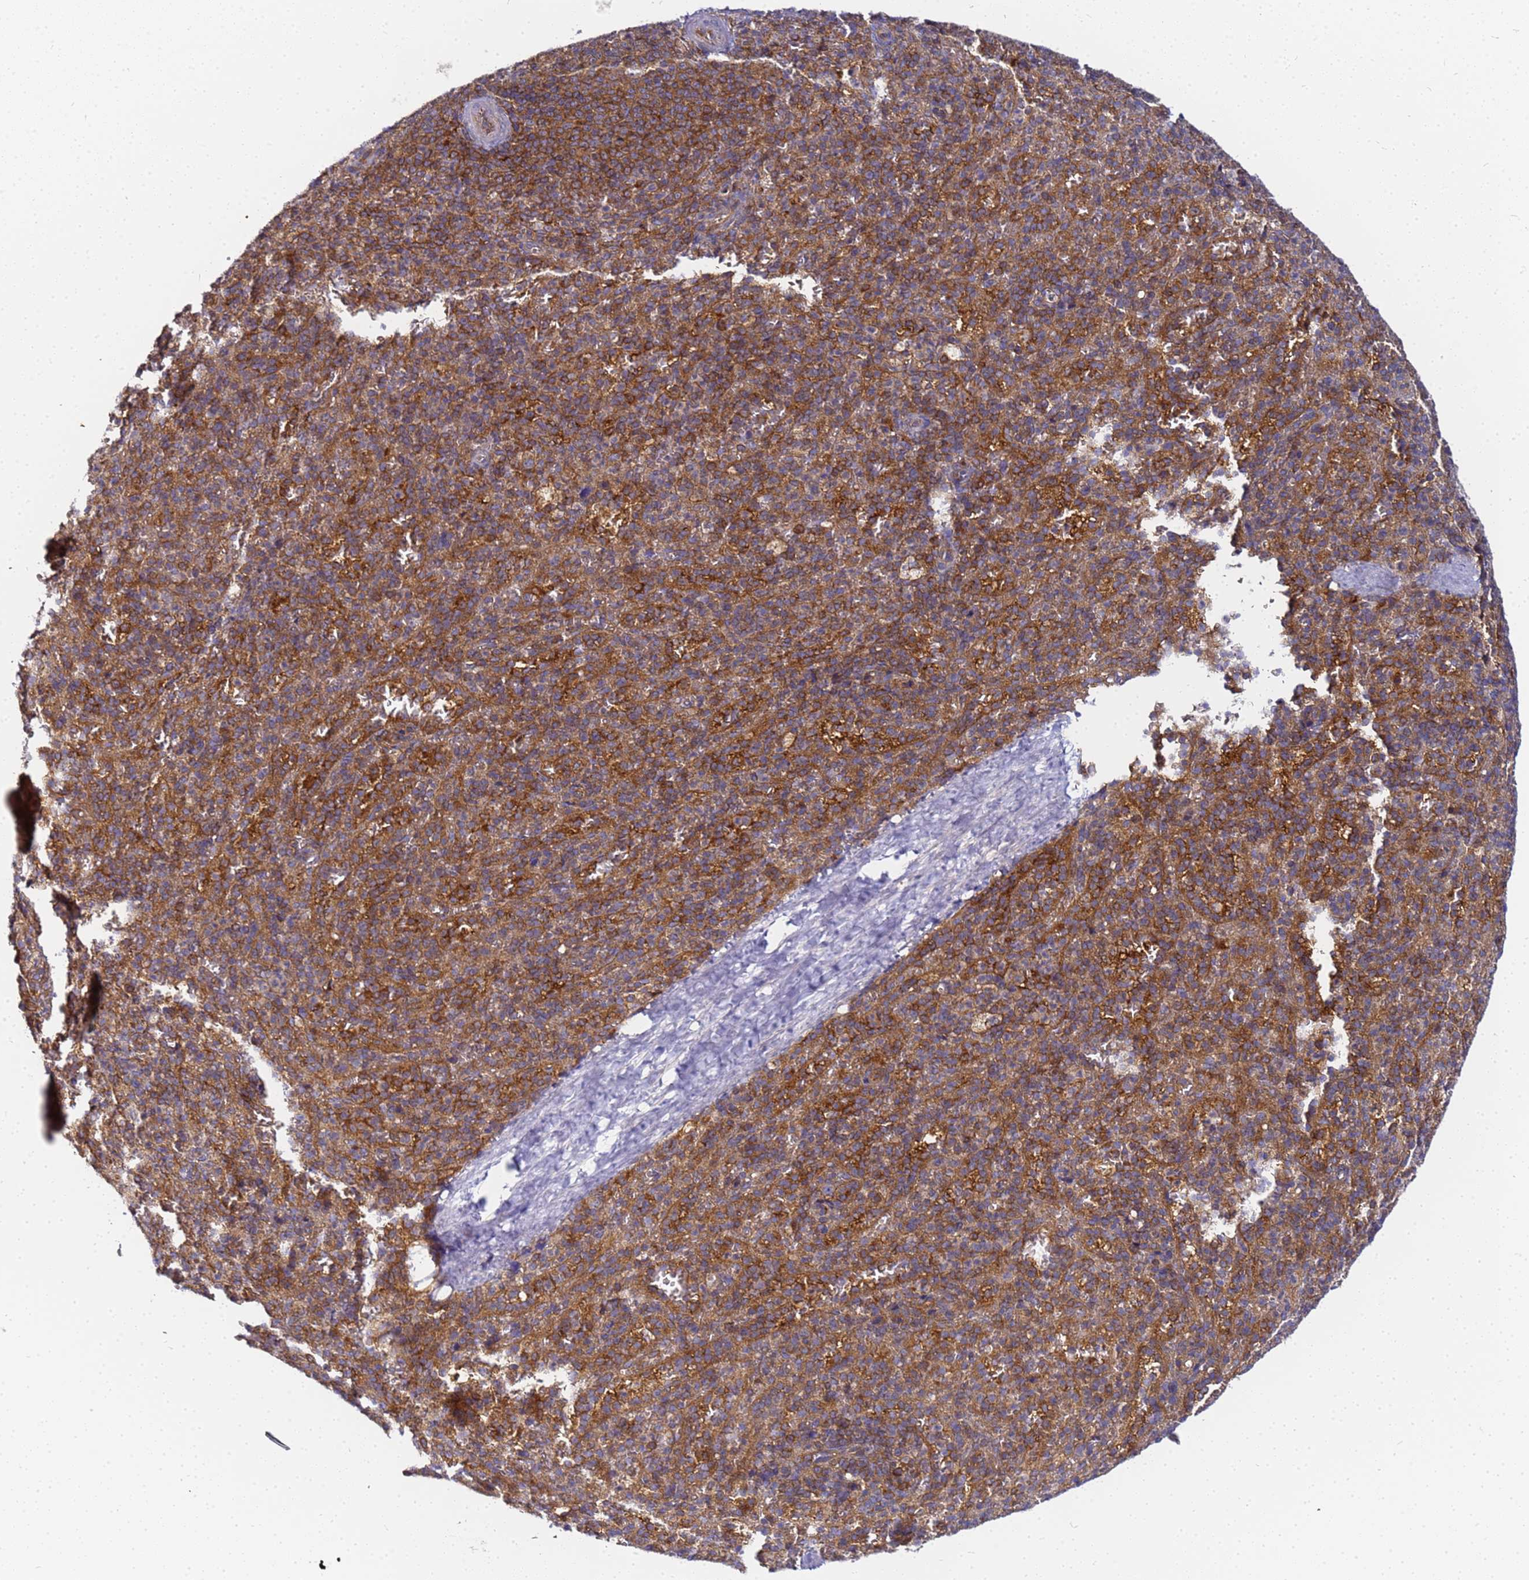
{"staining": {"intensity": "moderate", "quantity": "25%-75%", "location": "cytoplasmic/membranous"}, "tissue": "spleen", "cell_type": "Cells in red pulp", "image_type": "normal", "snomed": [{"axis": "morphology", "description": "Normal tissue, NOS"}, {"axis": "topography", "description": "Spleen"}], "caption": "Protein analysis of benign spleen displays moderate cytoplasmic/membranous staining in about 25%-75% of cells in red pulp.", "gene": "CHM", "patient": {"sex": "female", "age": 21}}